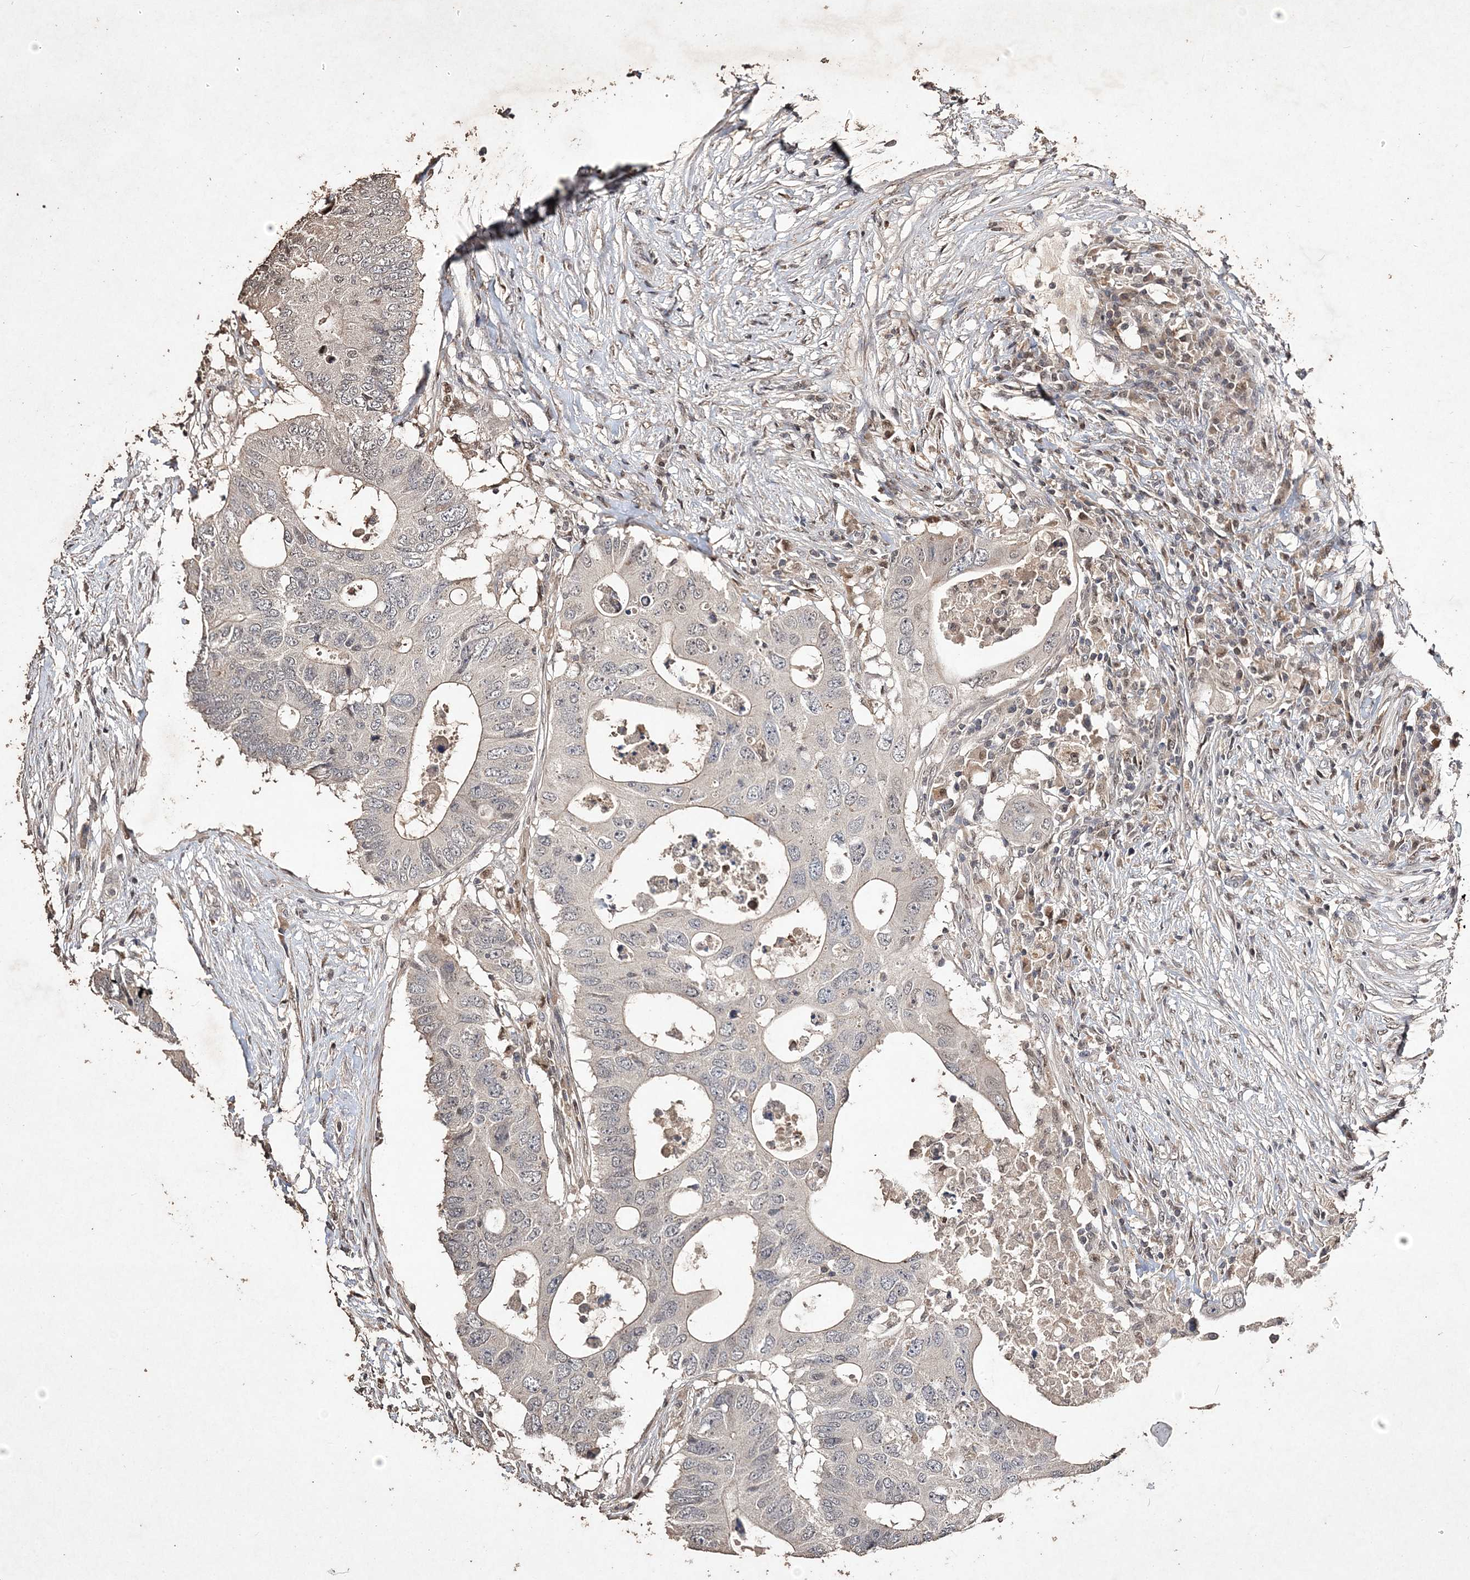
{"staining": {"intensity": "negative", "quantity": "none", "location": "none"}, "tissue": "colorectal cancer", "cell_type": "Tumor cells", "image_type": "cancer", "snomed": [{"axis": "morphology", "description": "Adenocarcinoma, NOS"}, {"axis": "topography", "description": "Colon"}], "caption": "Immunohistochemical staining of human adenocarcinoma (colorectal) reveals no significant positivity in tumor cells.", "gene": "C3orf38", "patient": {"sex": "male", "age": 71}}